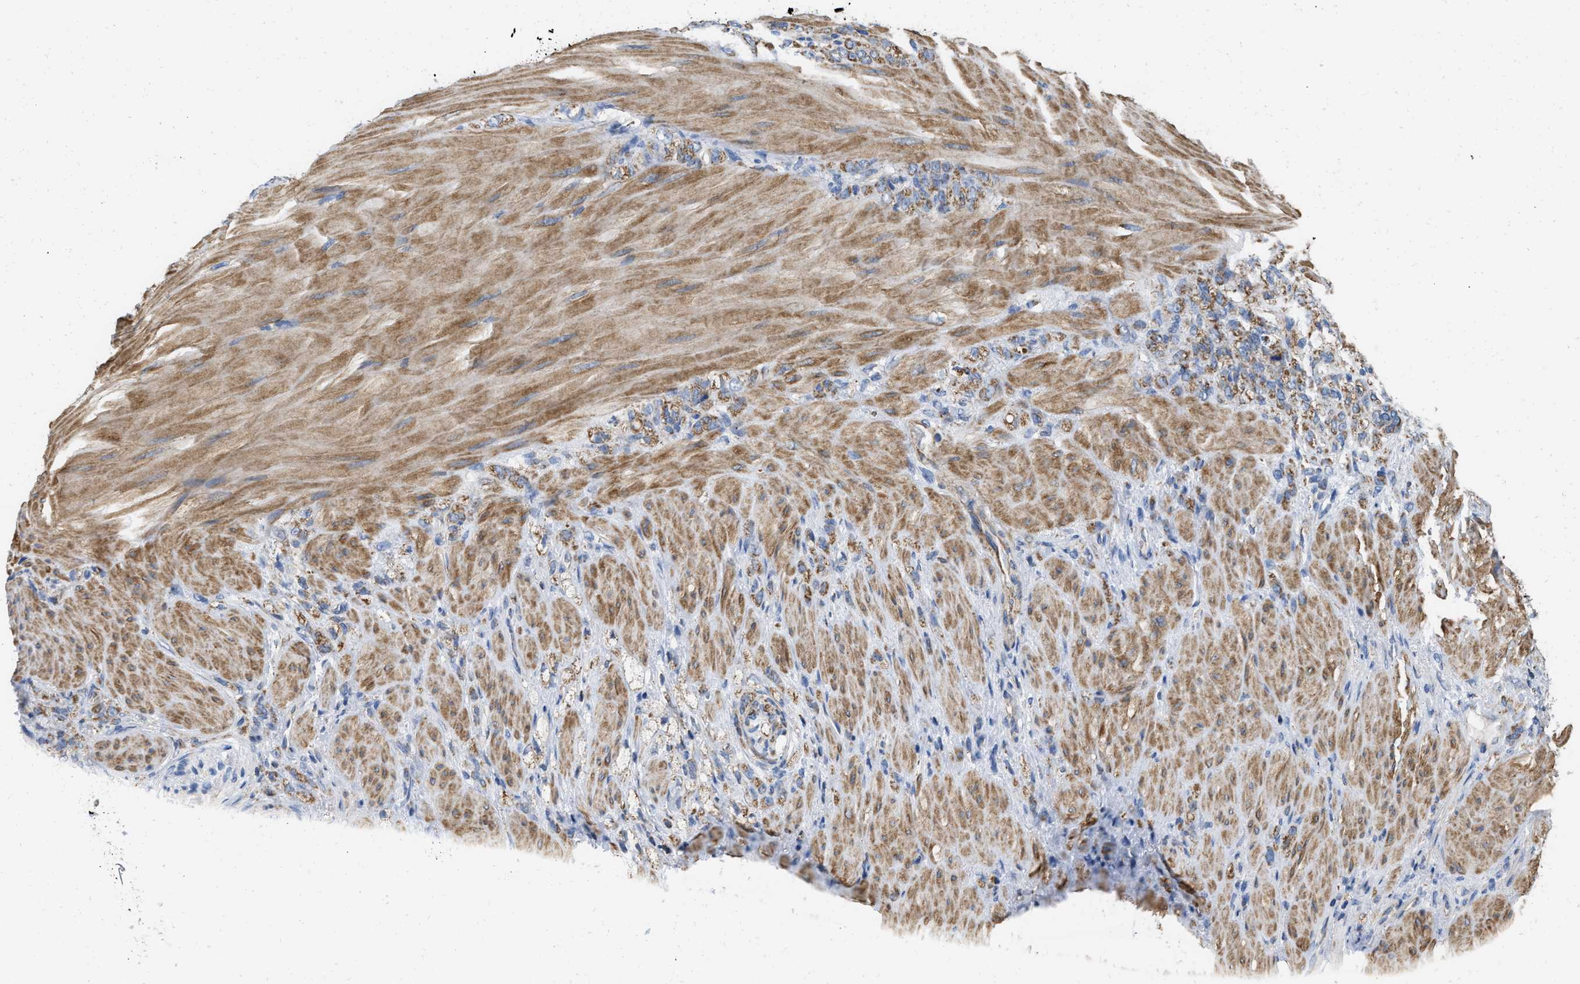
{"staining": {"intensity": "moderate", "quantity": ">75%", "location": "cytoplasmic/membranous"}, "tissue": "stomach cancer", "cell_type": "Tumor cells", "image_type": "cancer", "snomed": [{"axis": "morphology", "description": "Normal tissue, NOS"}, {"axis": "morphology", "description": "Adenocarcinoma, NOS"}, {"axis": "topography", "description": "Stomach"}], "caption": "A histopathology image of human stomach cancer (adenocarcinoma) stained for a protein demonstrates moderate cytoplasmic/membranous brown staining in tumor cells.", "gene": "GRB10", "patient": {"sex": "male", "age": 82}}